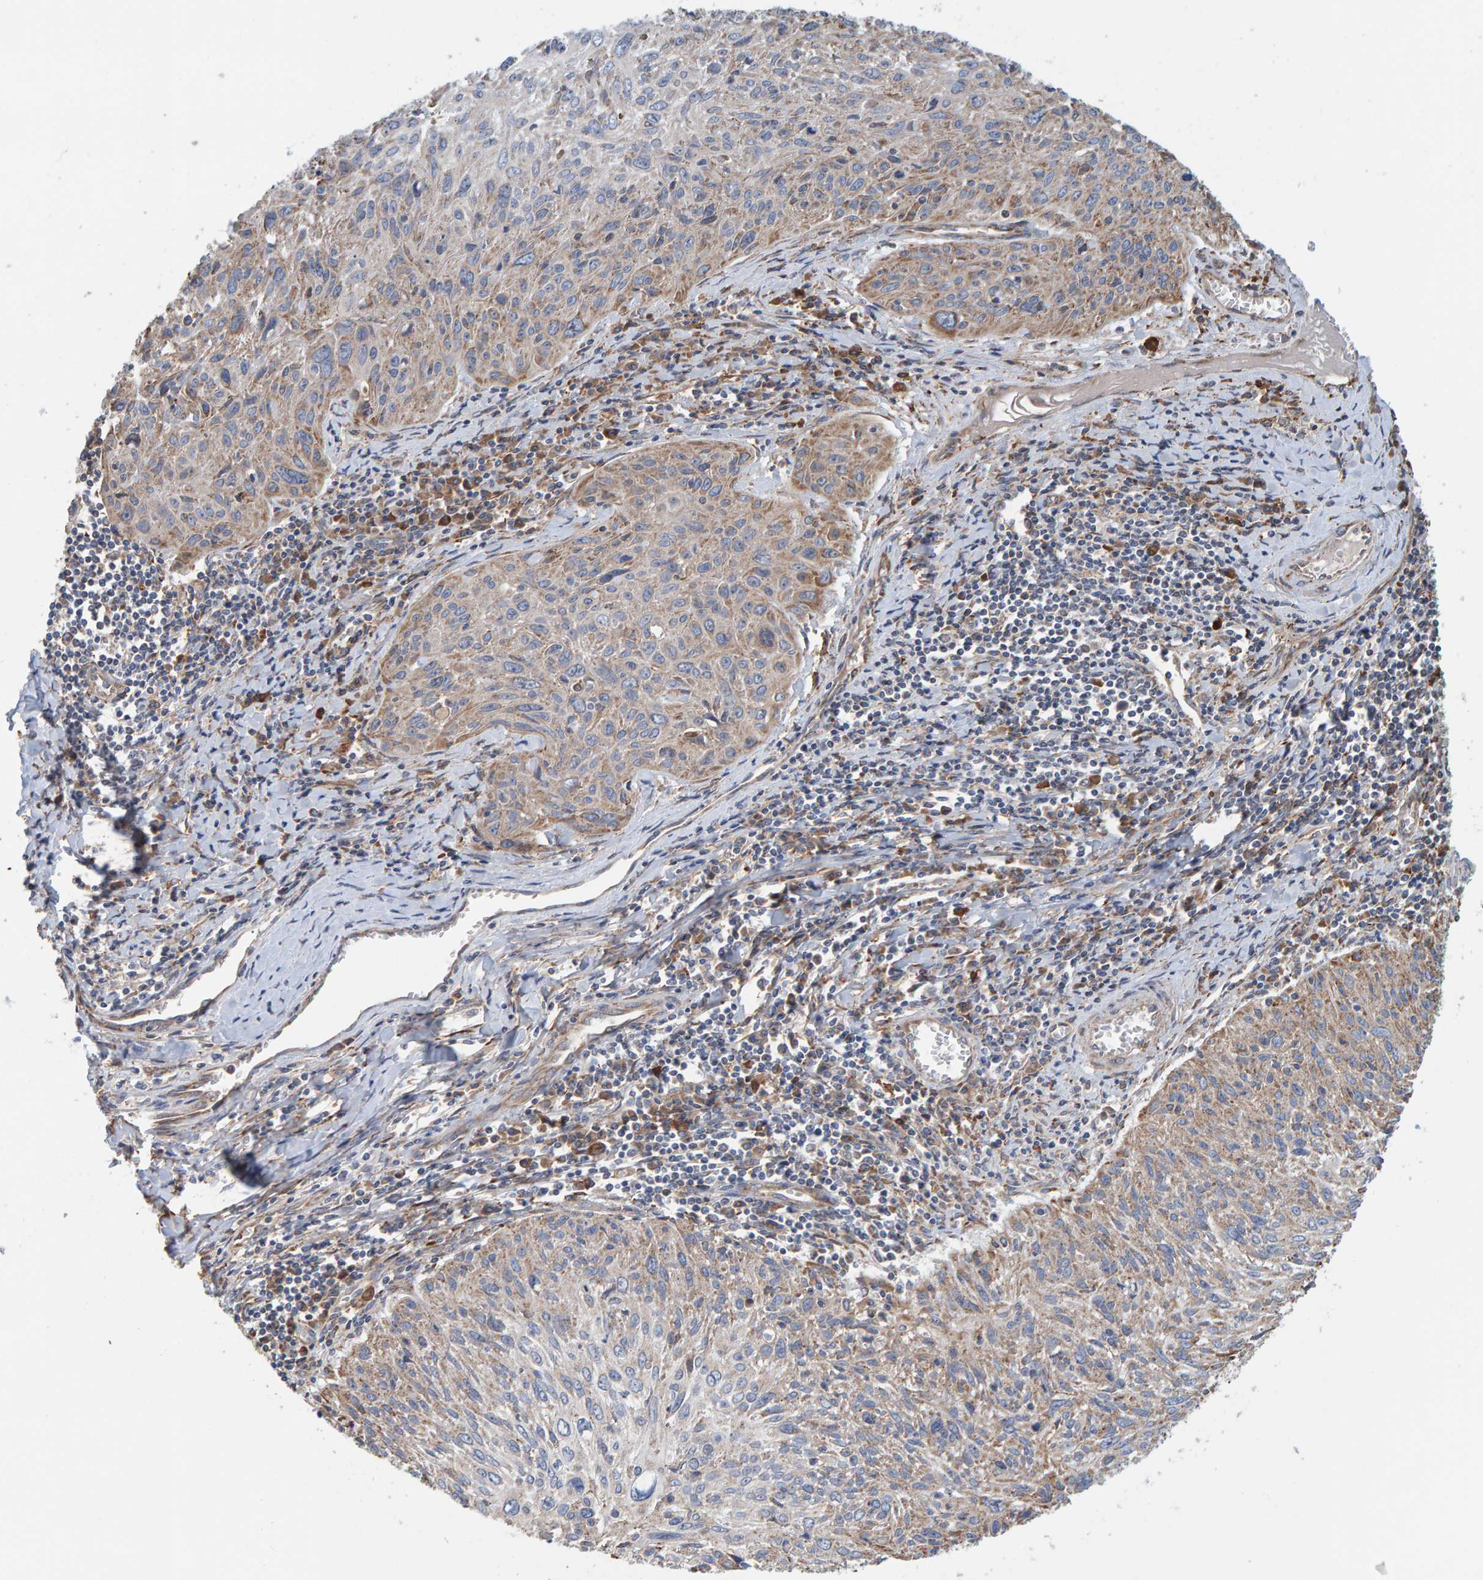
{"staining": {"intensity": "weak", "quantity": "25%-75%", "location": "cytoplasmic/membranous"}, "tissue": "cervical cancer", "cell_type": "Tumor cells", "image_type": "cancer", "snomed": [{"axis": "morphology", "description": "Squamous cell carcinoma, NOS"}, {"axis": "topography", "description": "Cervix"}], "caption": "Cervical squamous cell carcinoma tissue demonstrates weak cytoplasmic/membranous expression in about 25%-75% of tumor cells Using DAB (3,3'-diaminobenzidine) (brown) and hematoxylin (blue) stains, captured at high magnification using brightfield microscopy.", "gene": "MRPL45", "patient": {"sex": "female", "age": 51}}